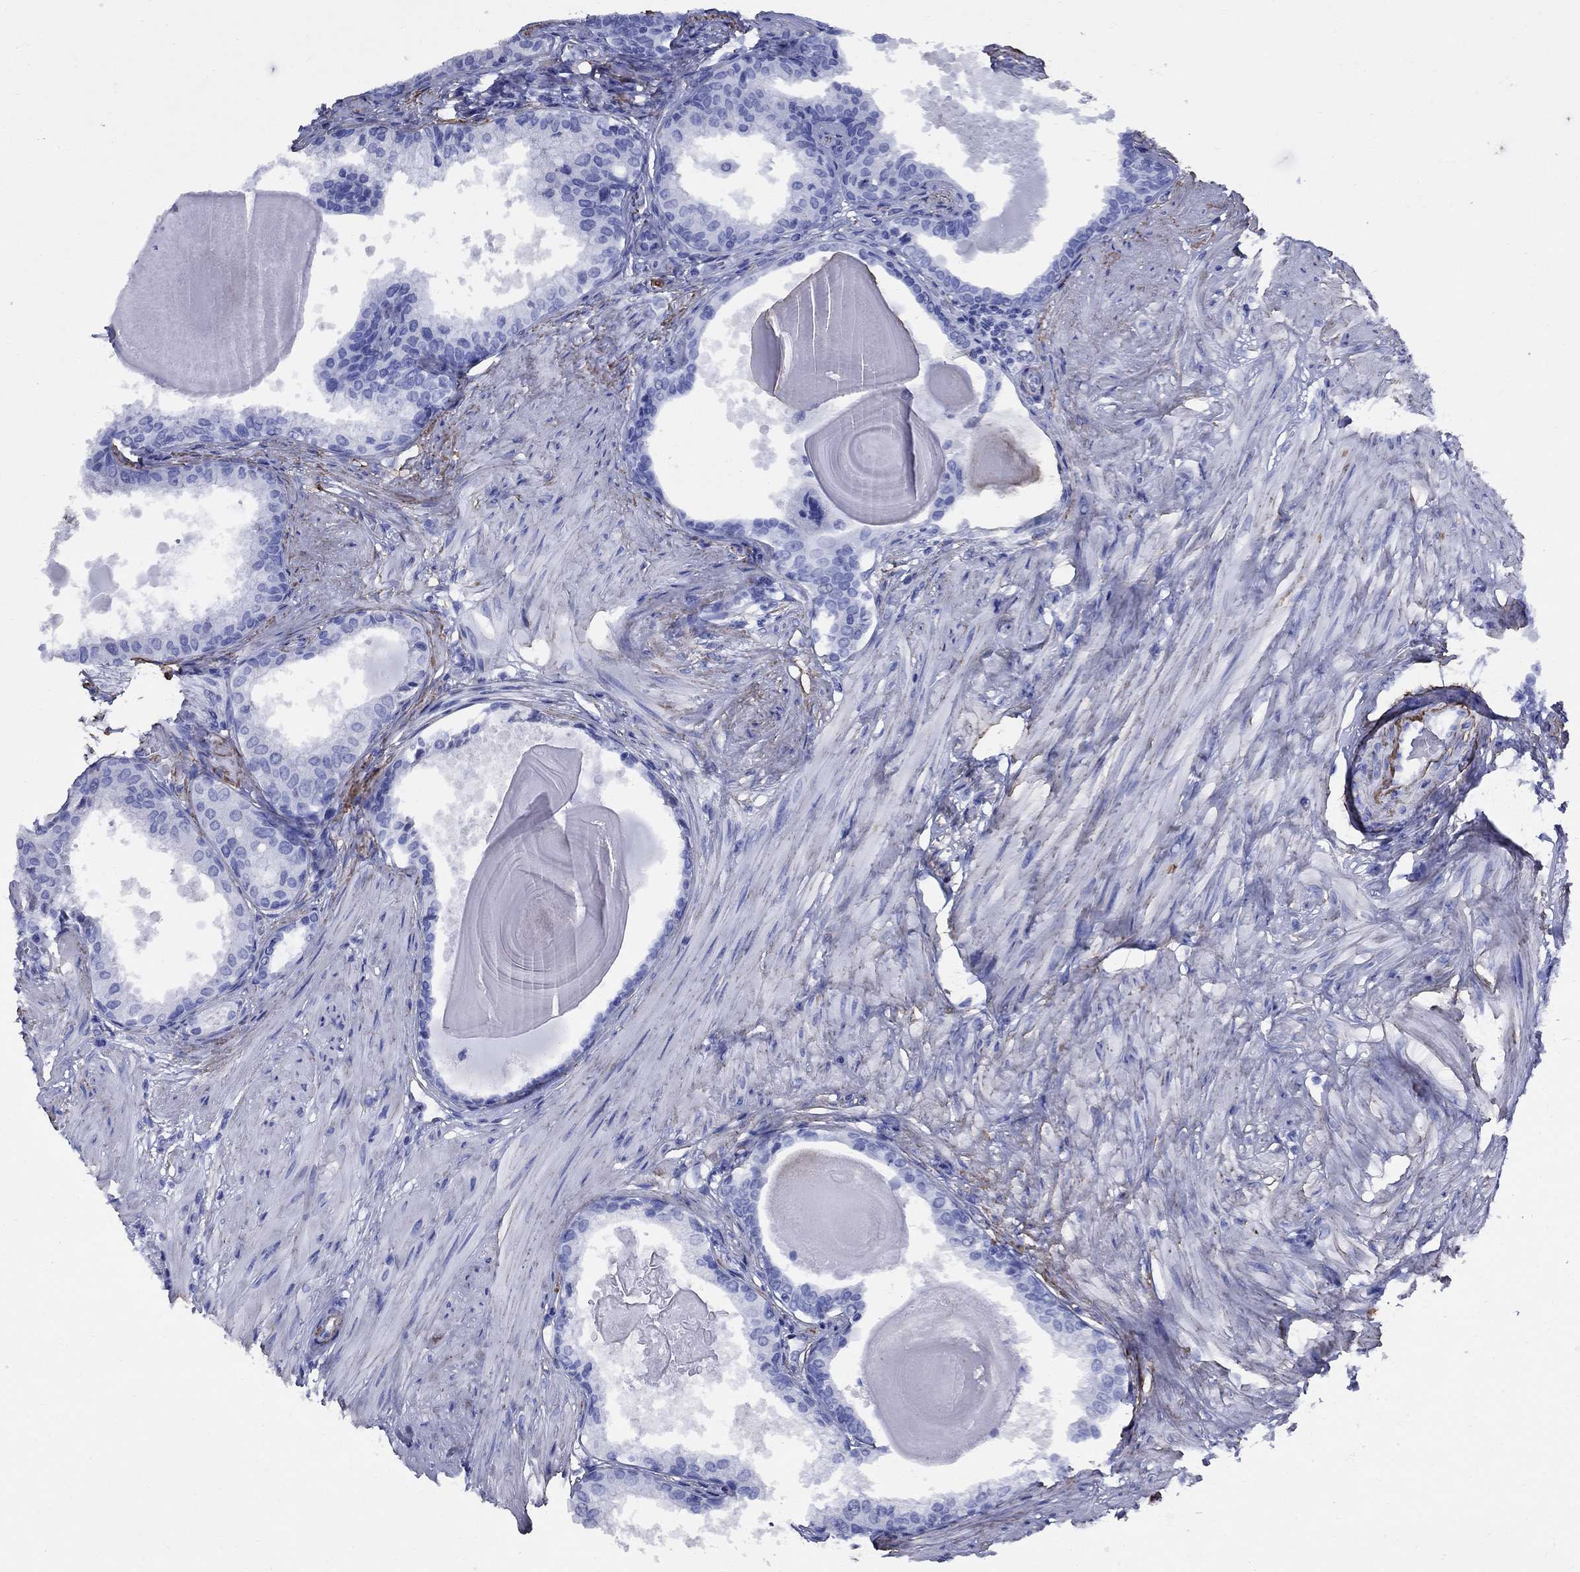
{"staining": {"intensity": "negative", "quantity": "none", "location": "none"}, "tissue": "prostate", "cell_type": "Glandular cells", "image_type": "normal", "snomed": [{"axis": "morphology", "description": "Normal tissue, NOS"}, {"axis": "topography", "description": "Prostate"}], "caption": "The micrograph reveals no significant positivity in glandular cells of prostate.", "gene": "VTN", "patient": {"sex": "male", "age": 63}}